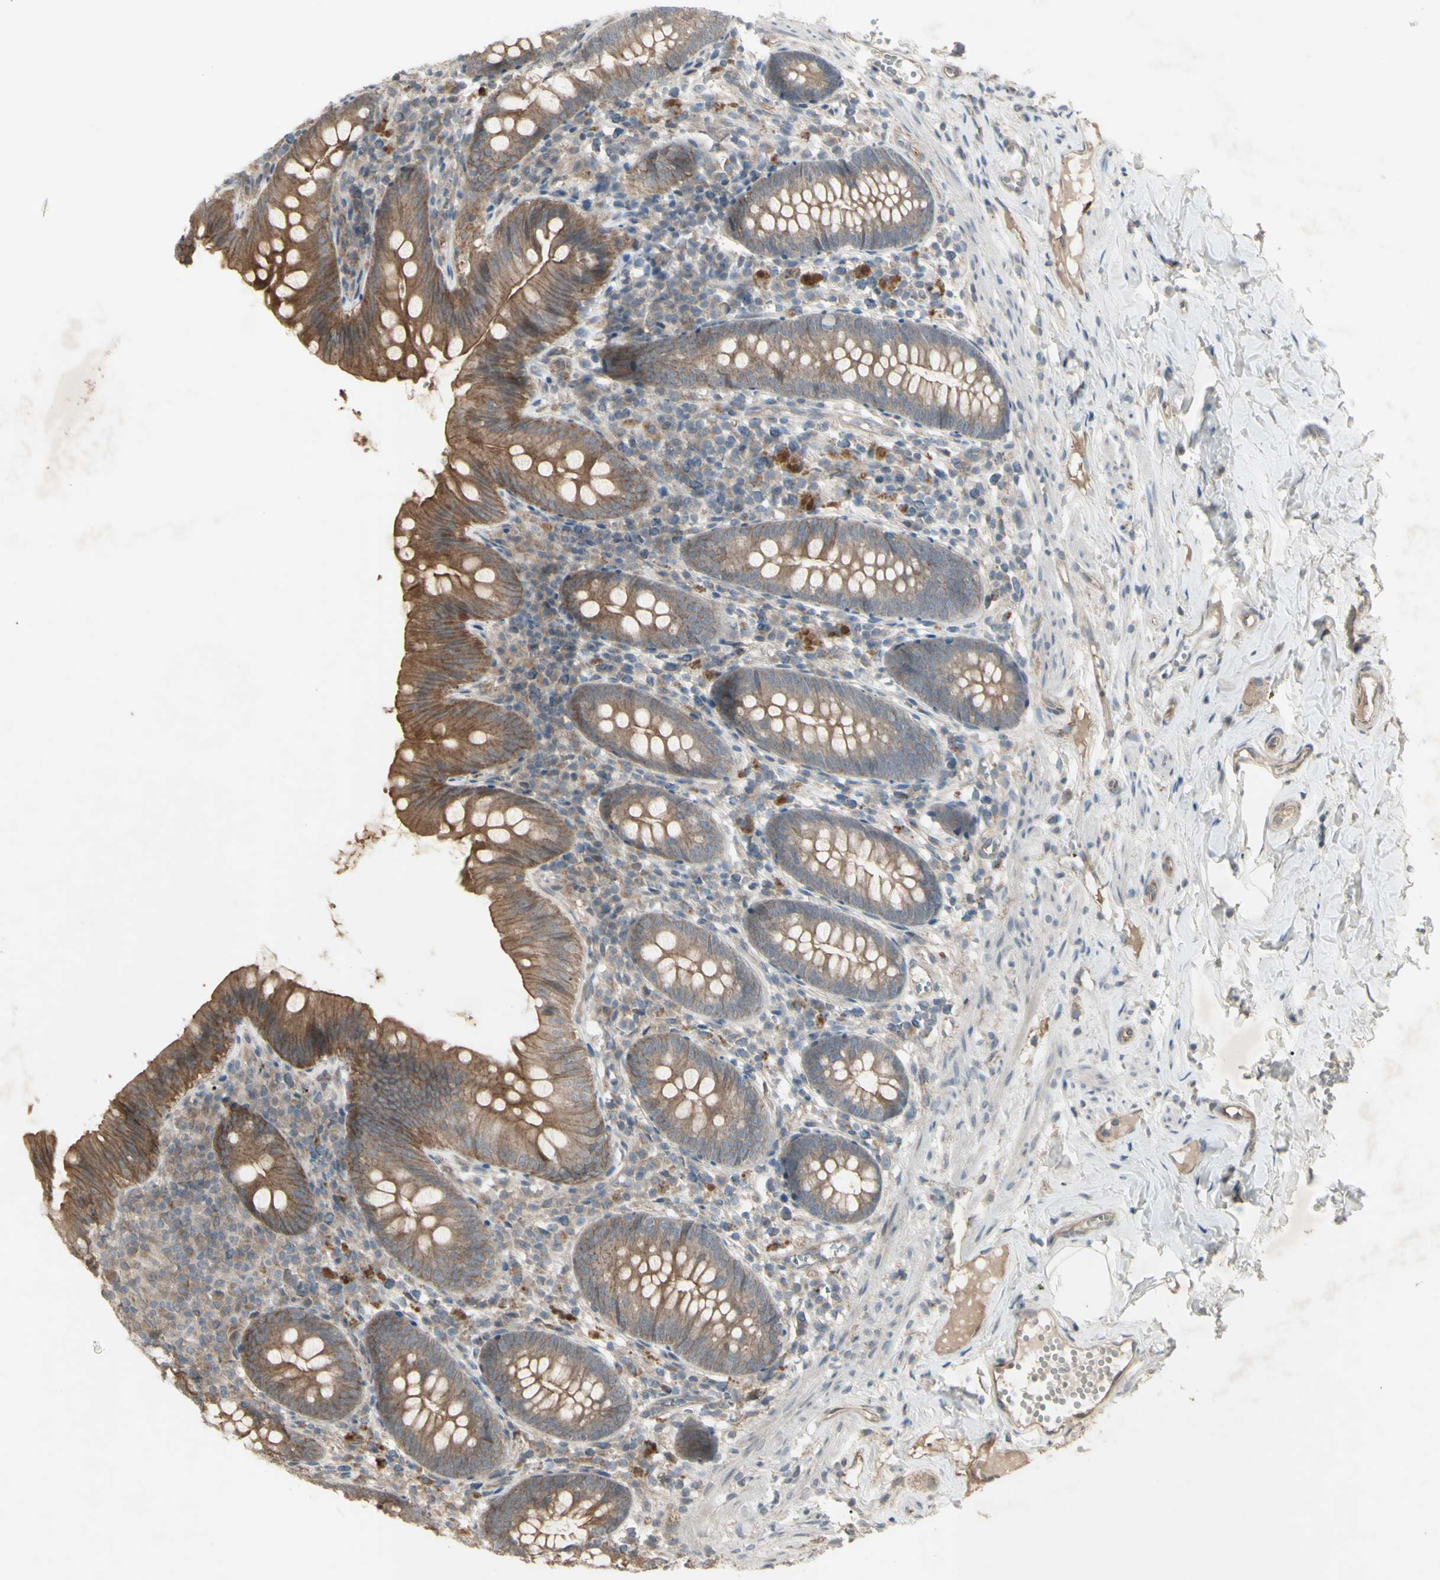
{"staining": {"intensity": "moderate", "quantity": ">75%", "location": "cytoplasmic/membranous"}, "tissue": "appendix", "cell_type": "Glandular cells", "image_type": "normal", "snomed": [{"axis": "morphology", "description": "Normal tissue, NOS"}, {"axis": "topography", "description": "Appendix"}], "caption": "Appendix stained for a protein (brown) shows moderate cytoplasmic/membranous positive expression in about >75% of glandular cells.", "gene": "JAG1", "patient": {"sex": "male", "age": 52}}